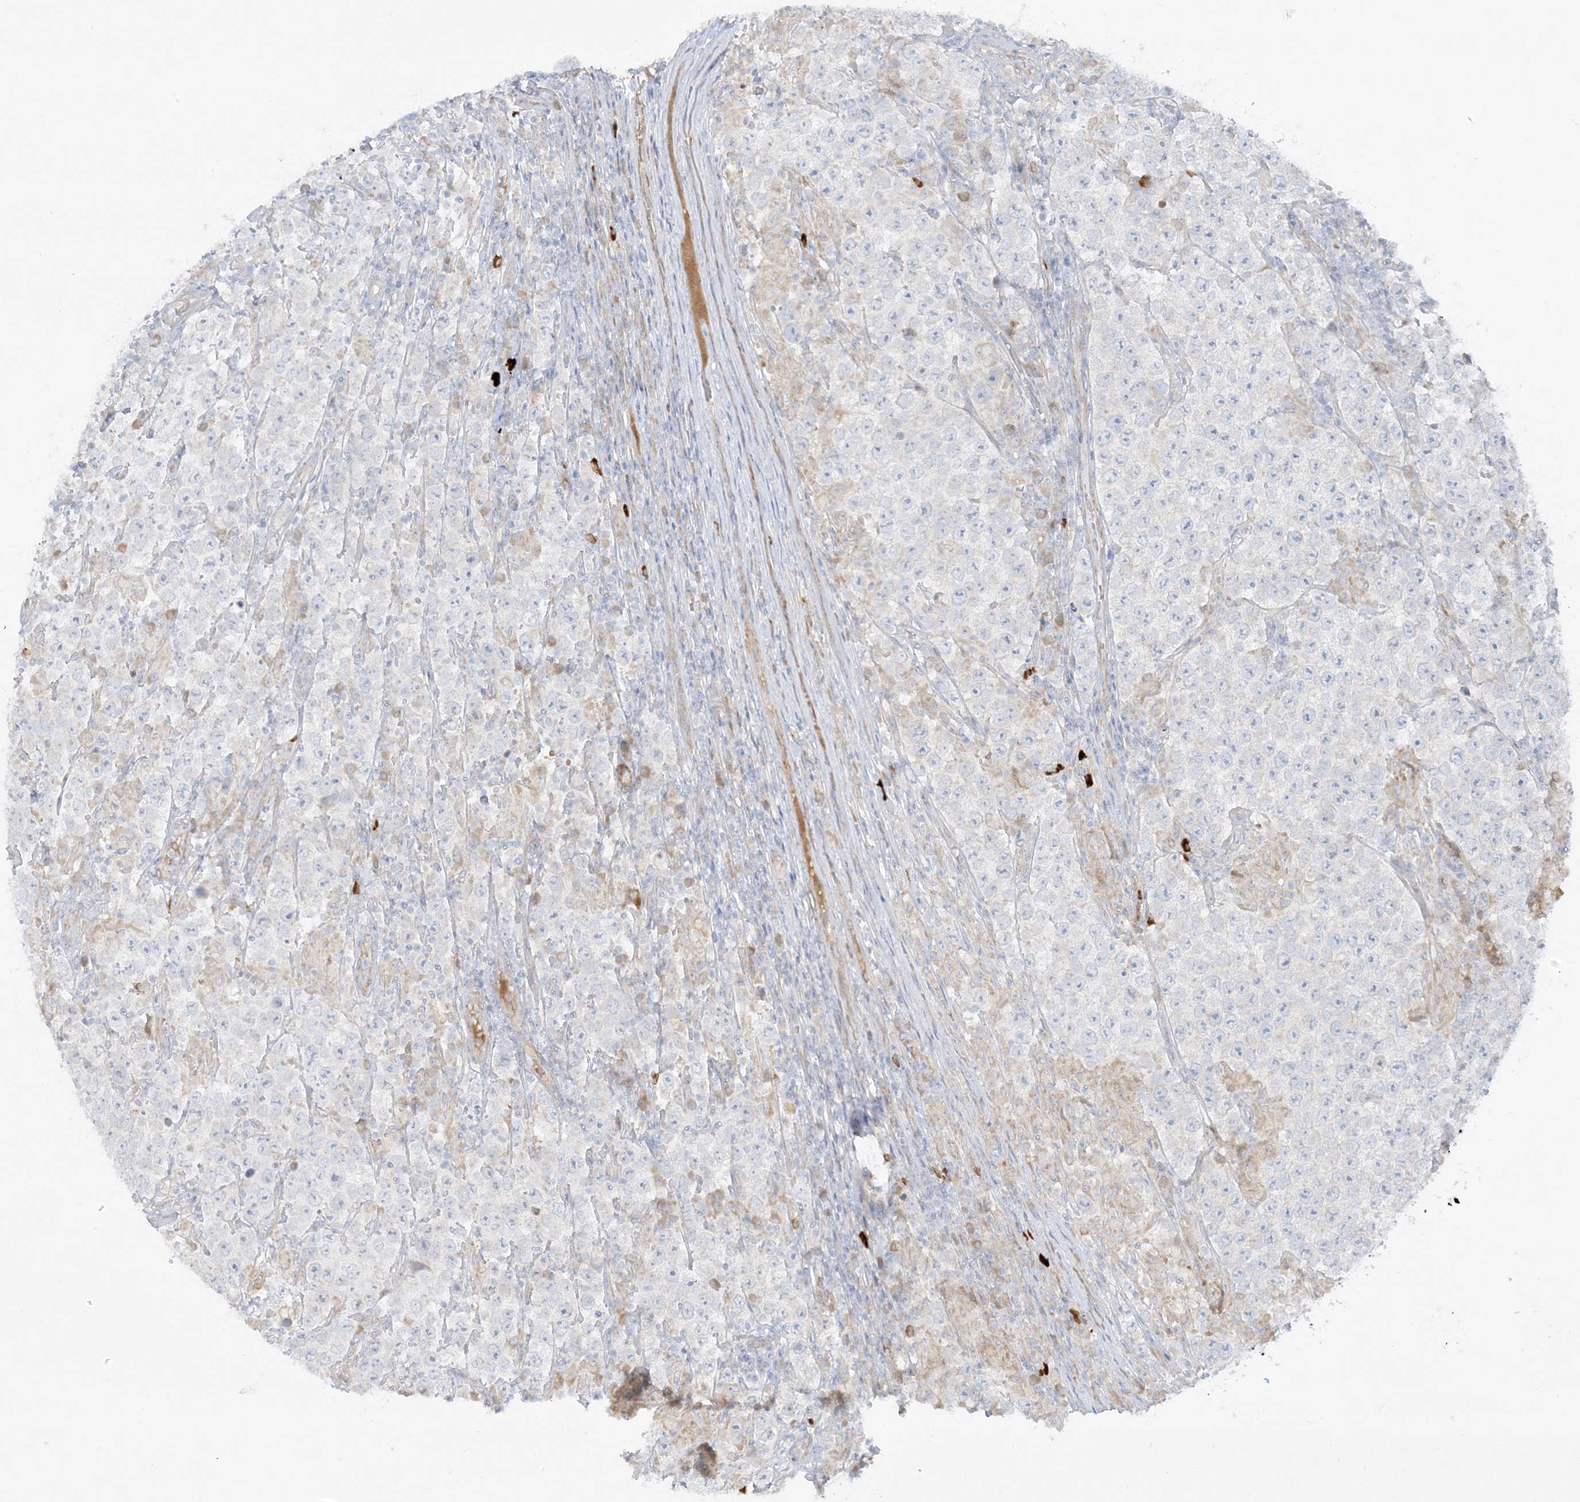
{"staining": {"intensity": "negative", "quantity": "none", "location": "none"}, "tissue": "testis cancer", "cell_type": "Tumor cells", "image_type": "cancer", "snomed": [{"axis": "morphology", "description": "Normal tissue, NOS"}, {"axis": "morphology", "description": "Urothelial carcinoma, High grade"}, {"axis": "morphology", "description": "Seminoma, NOS"}, {"axis": "morphology", "description": "Carcinoma, Embryonal, NOS"}, {"axis": "topography", "description": "Urinary bladder"}, {"axis": "topography", "description": "Testis"}], "caption": "Immunohistochemical staining of human testis cancer (embryonal carcinoma) exhibits no significant staining in tumor cells. (Brightfield microscopy of DAB (3,3'-diaminobenzidine) immunohistochemistry at high magnification).", "gene": "THADA", "patient": {"sex": "male", "age": 41}}